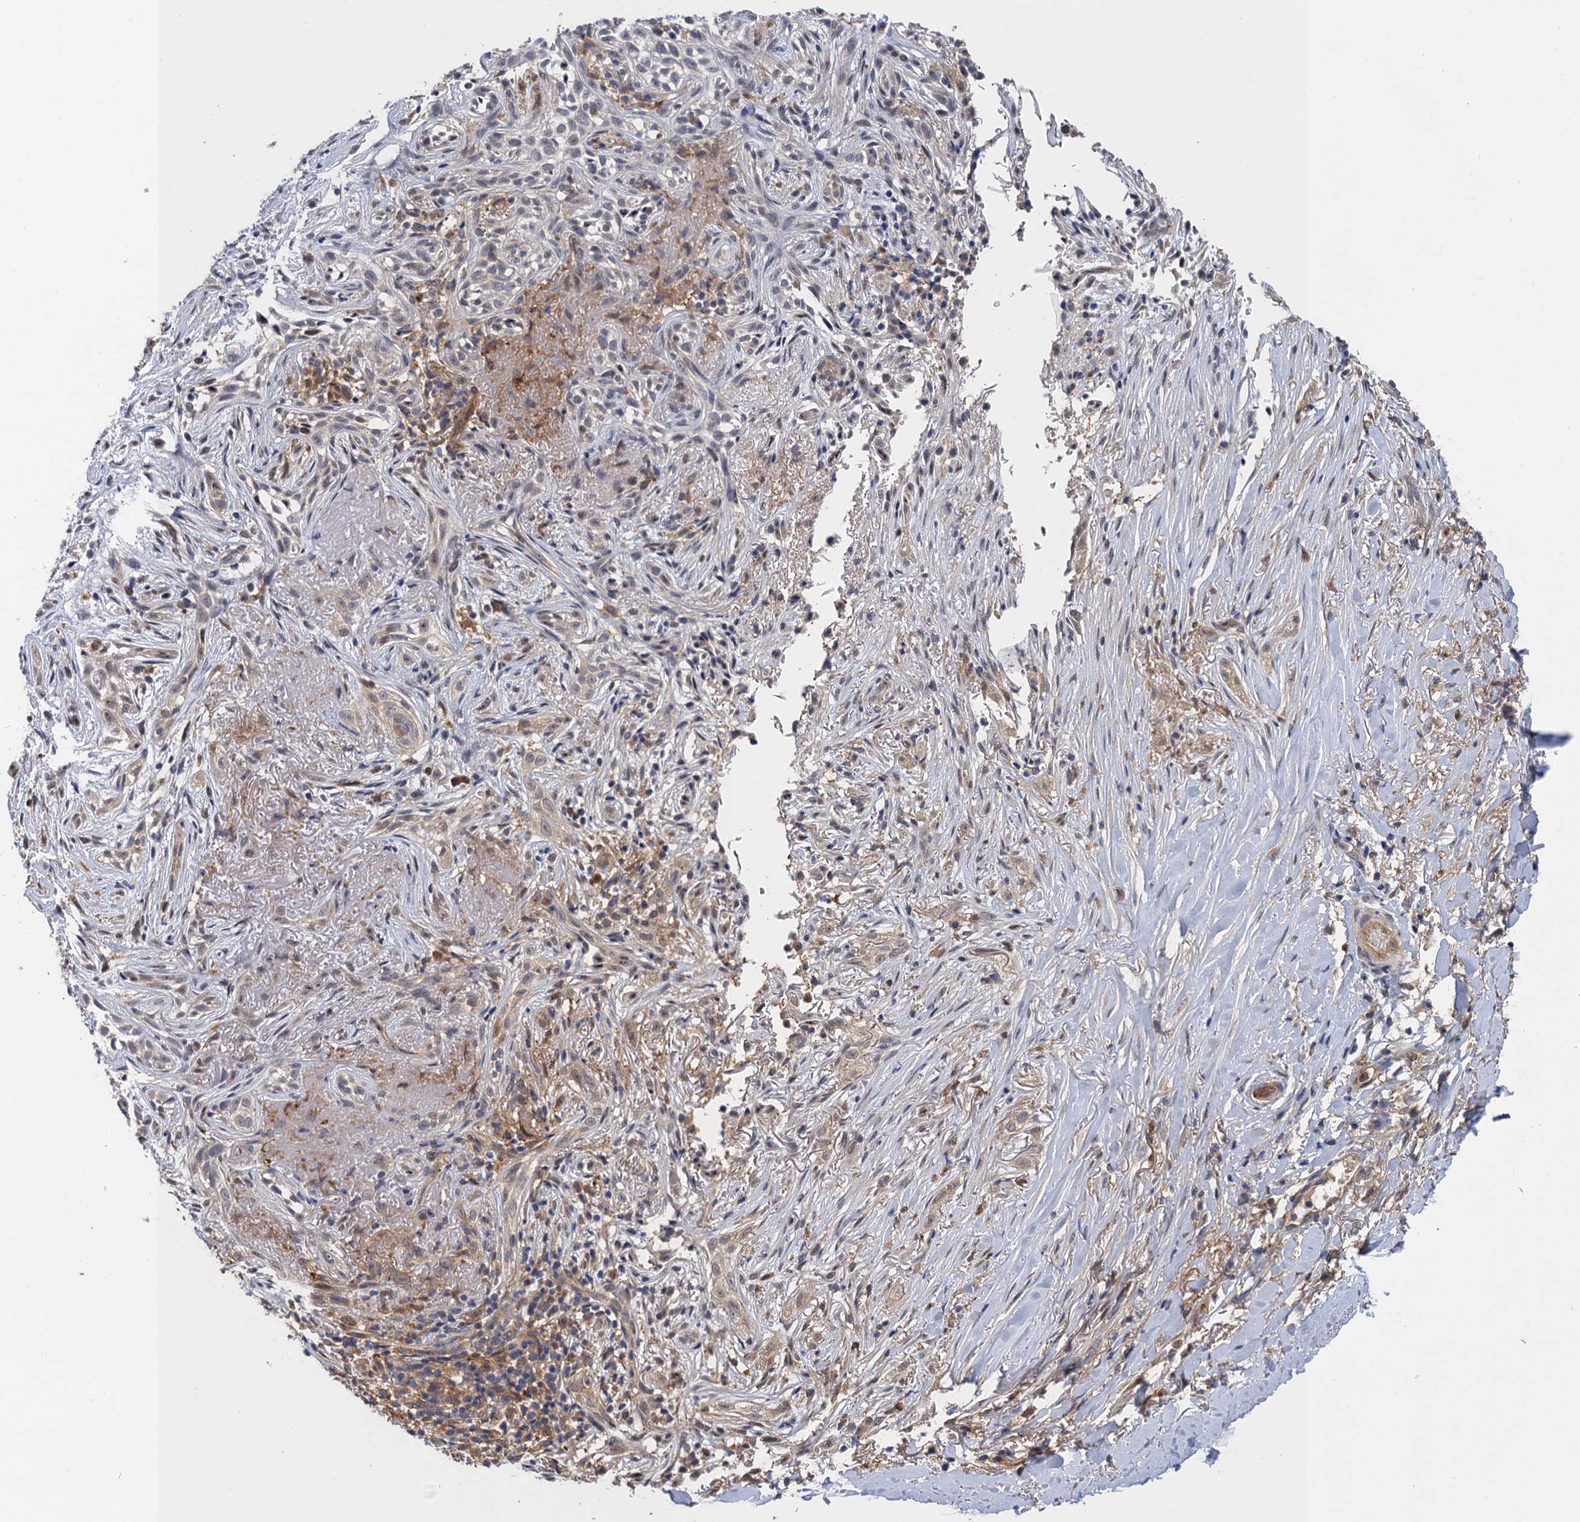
{"staining": {"intensity": "negative", "quantity": "none", "location": "none"}, "tissue": "soft tissue", "cell_type": "Fibroblasts", "image_type": "normal", "snomed": [{"axis": "morphology", "description": "Normal tissue, NOS"}, {"axis": "morphology", "description": "Basal cell carcinoma"}, {"axis": "topography", "description": "Skin"}], "caption": "An IHC image of benign soft tissue is shown. There is no staining in fibroblasts of soft tissue.", "gene": "NEK8", "patient": {"sex": "female", "age": 89}}